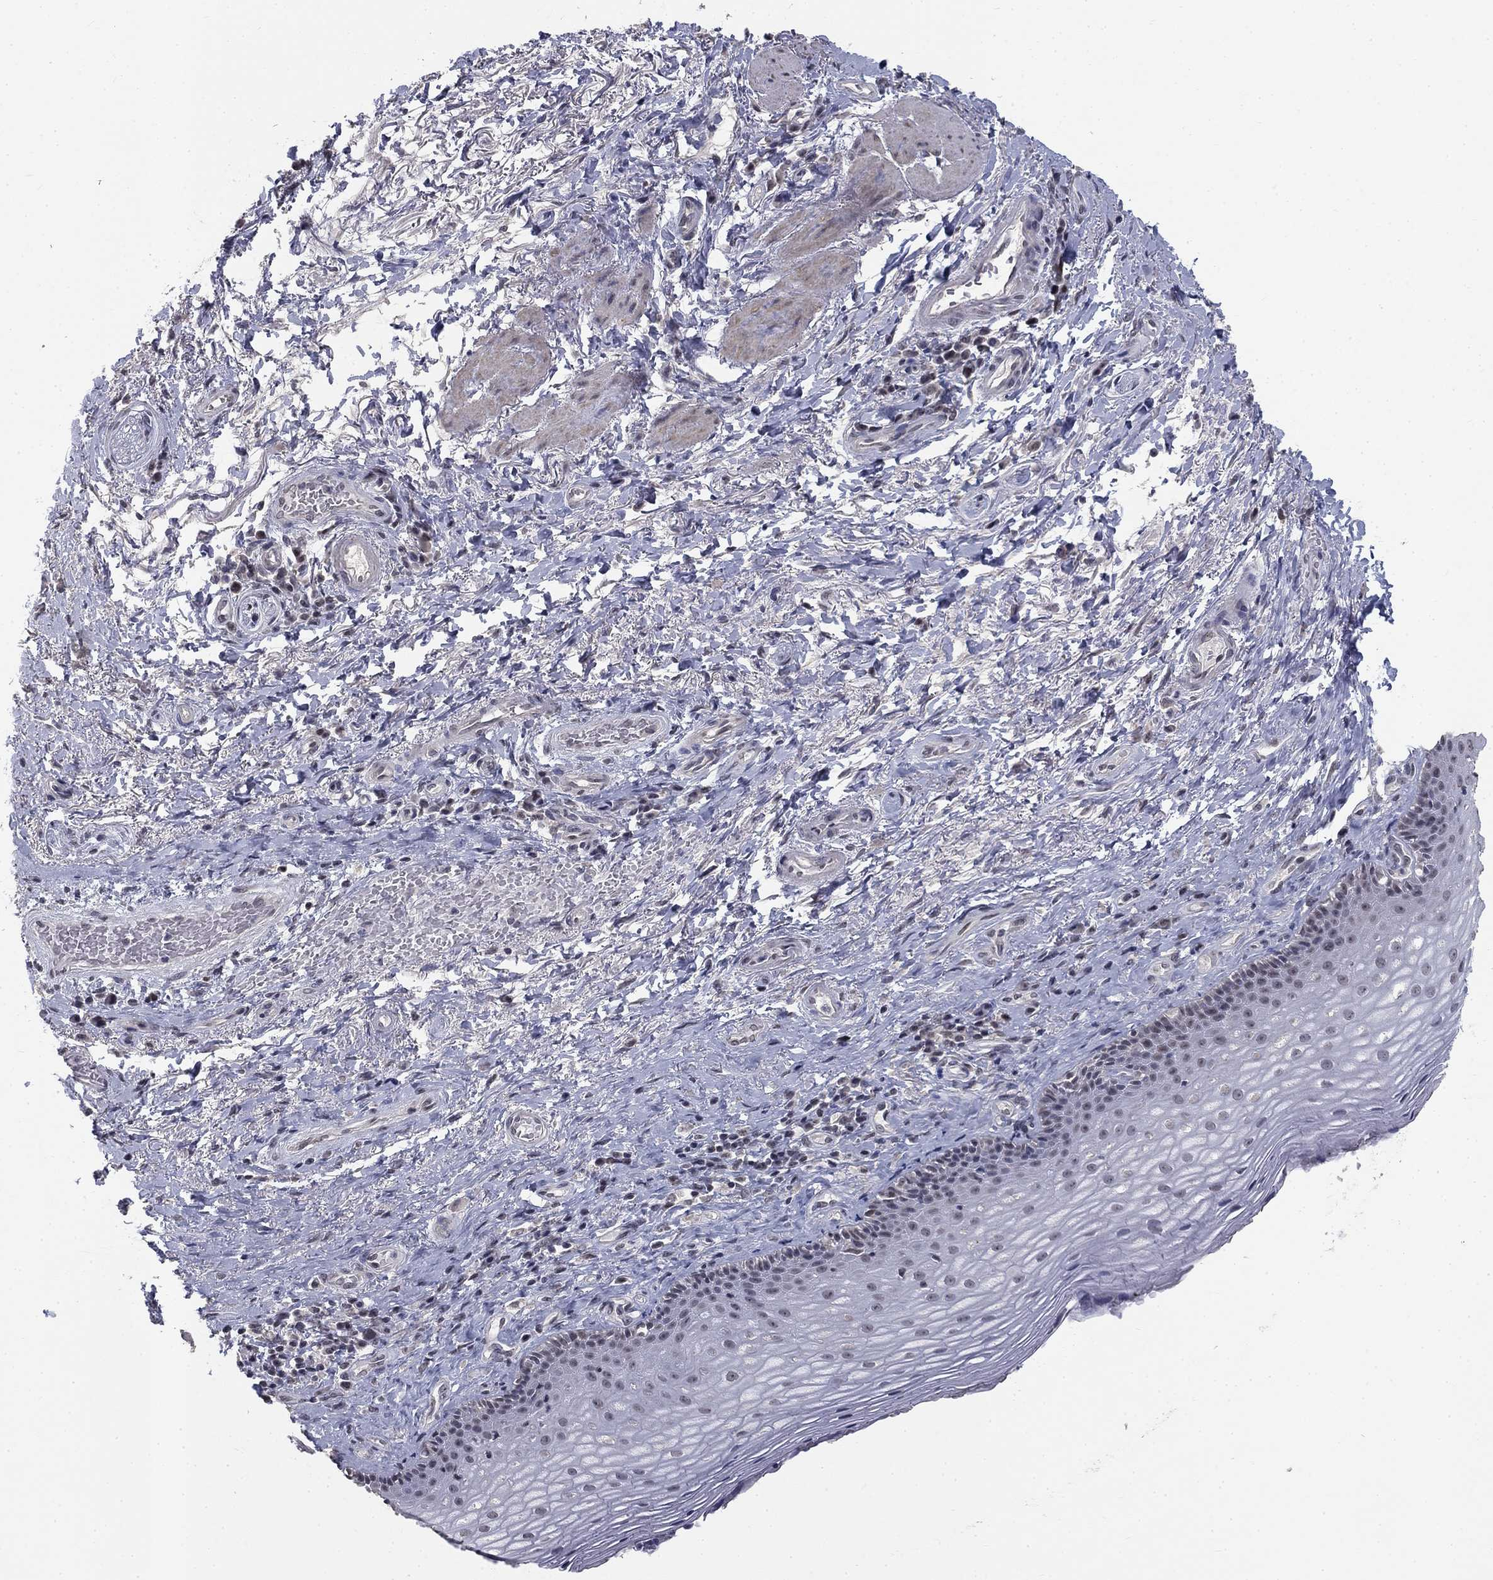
{"staining": {"intensity": "negative", "quantity": "none", "location": "none"}, "tissue": "skin", "cell_type": "Epidermal cells", "image_type": "normal", "snomed": [{"axis": "morphology", "description": "Normal tissue, NOS"}, {"axis": "morphology", "description": "Adenocarcinoma, NOS"}, {"axis": "topography", "description": "Rectum"}, {"axis": "topography", "description": "Anal"}], "caption": "This is an immunohistochemistry micrograph of unremarkable skin. There is no expression in epidermal cells.", "gene": "SPATA33", "patient": {"sex": "female", "age": 68}}